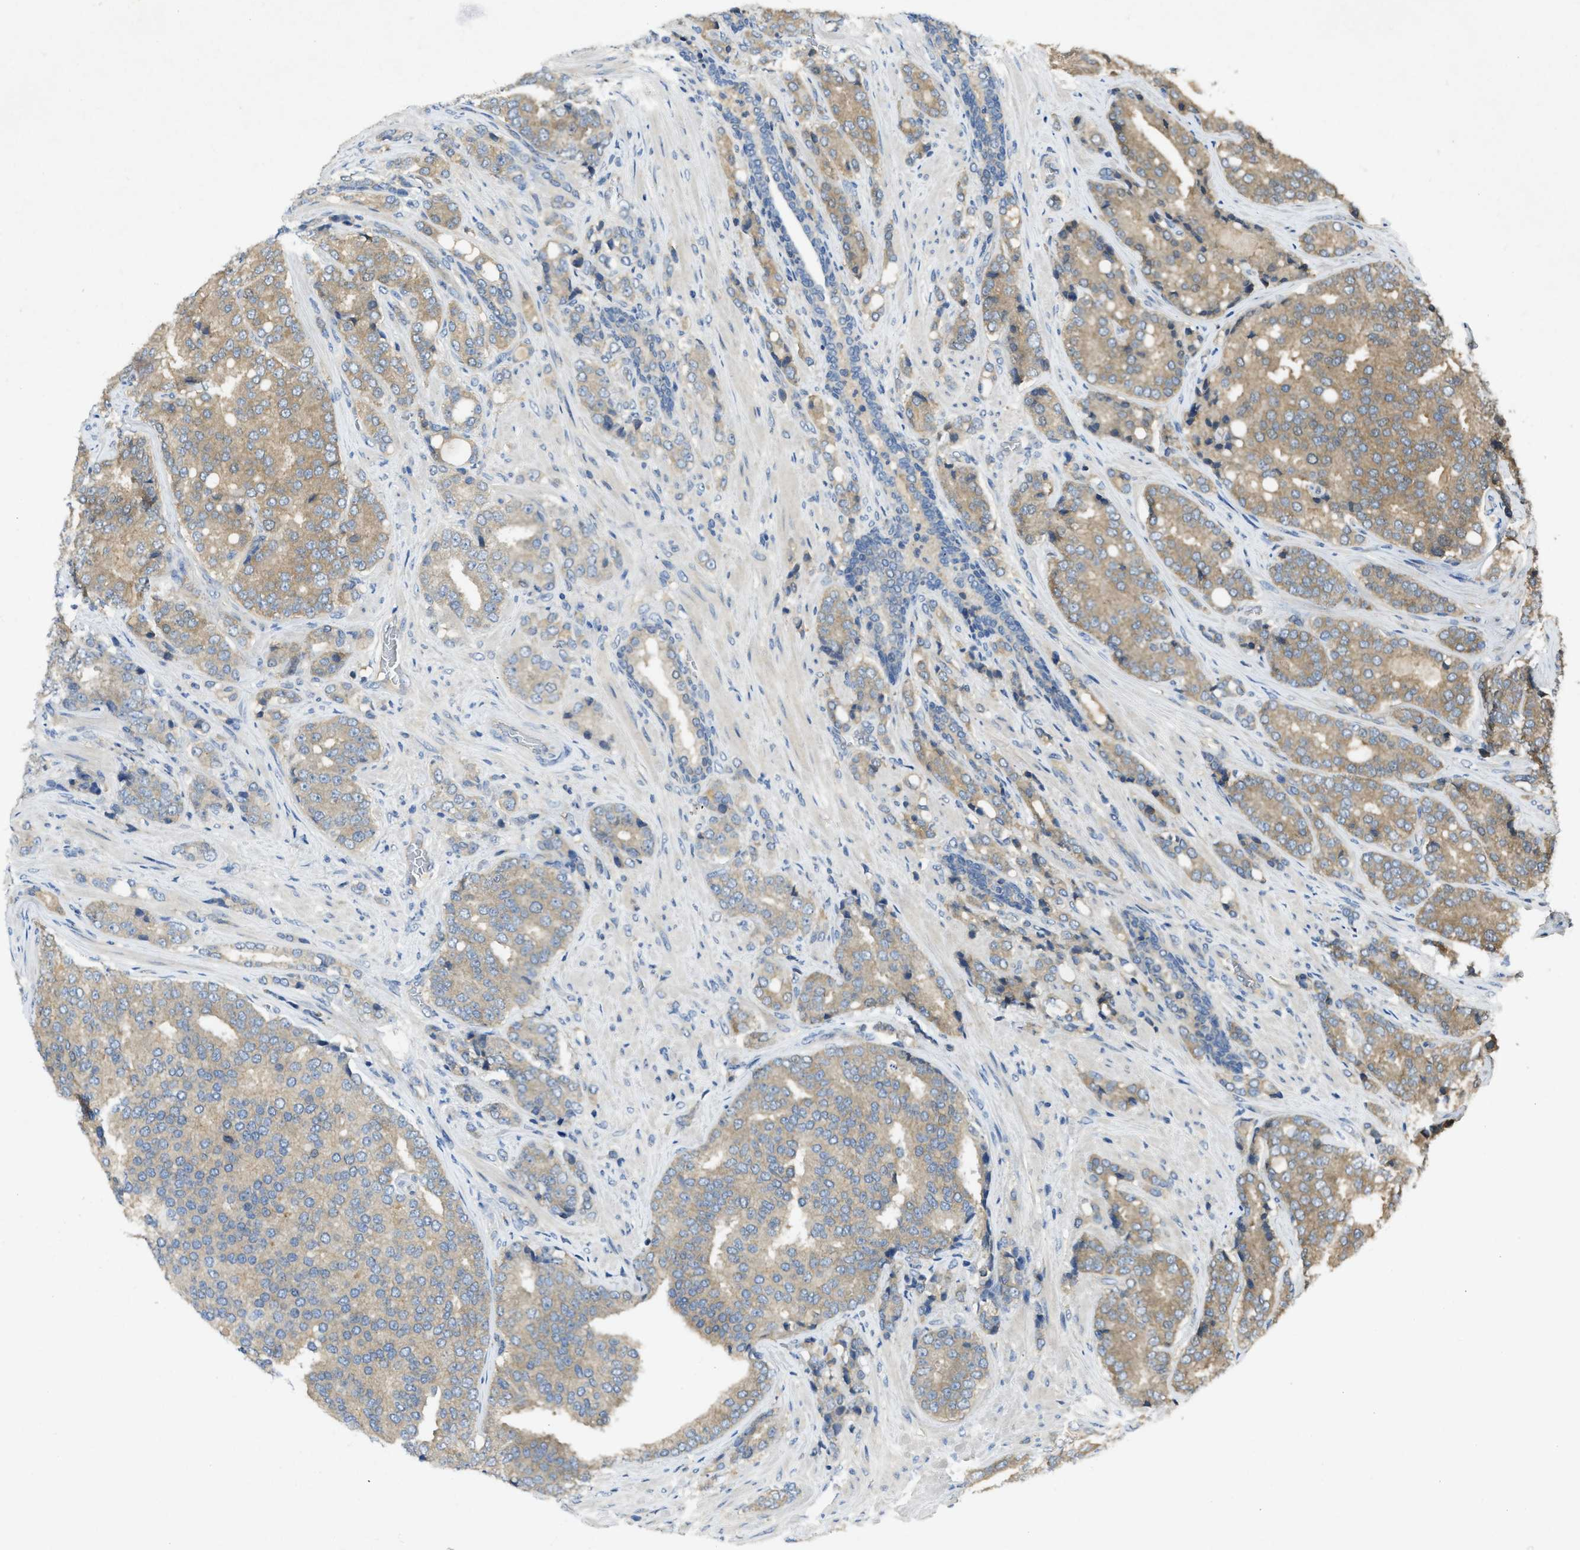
{"staining": {"intensity": "moderate", "quantity": "25%-75%", "location": "cytoplasmic/membranous"}, "tissue": "prostate cancer", "cell_type": "Tumor cells", "image_type": "cancer", "snomed": [{"axis": "morphology", "description": "Adenocarcinoma, High grade"}, {"axis": "topography", "description": "Prostate"}], "caption": "Human high-grade adenocarcinoma (prostate) stained with a protein marker exhibits moderate staining in tumor cells.", "gene": "PPP3CA", "patient": {"sex": "male", "age": 50}}